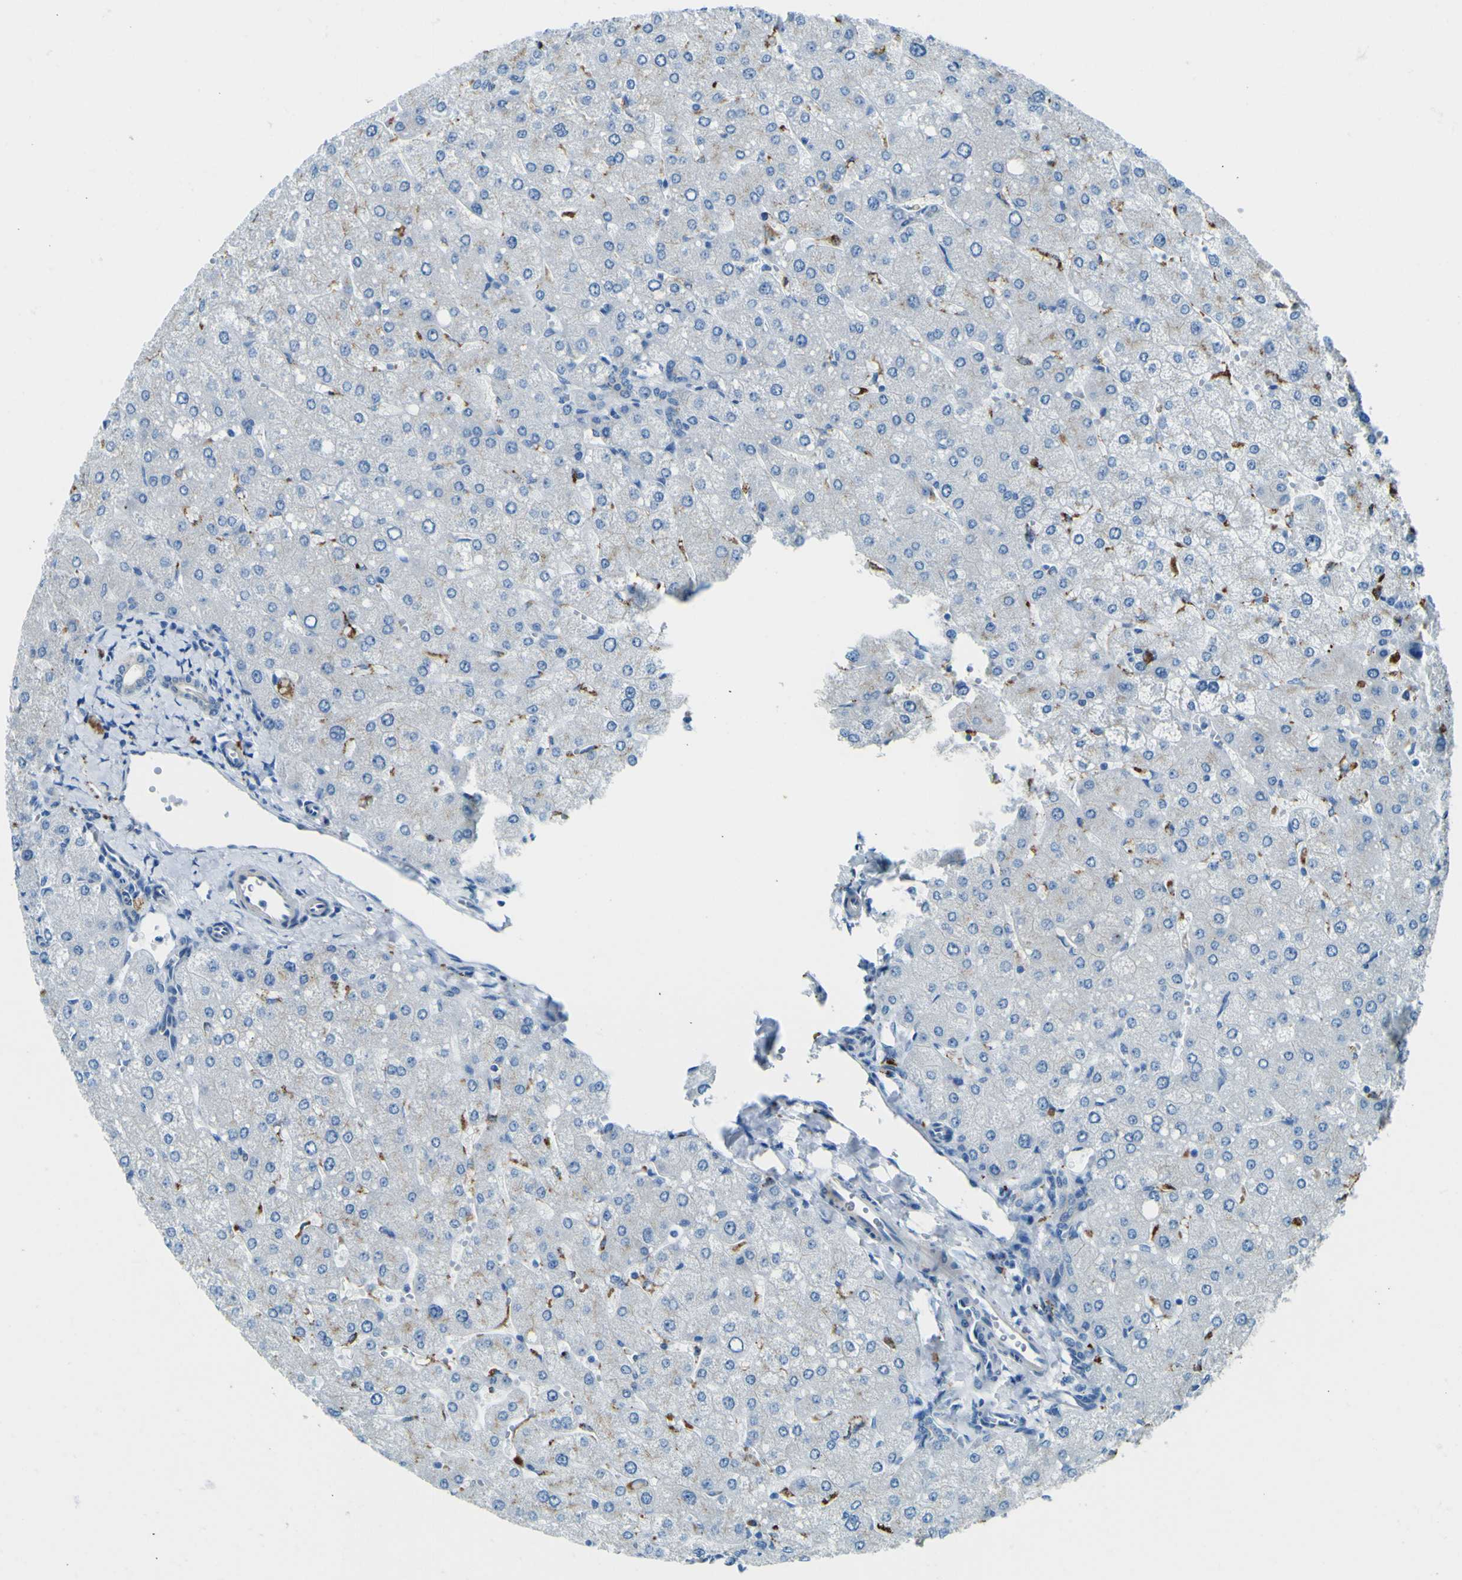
{"staining": {"intensity": "negative", "quantity": "none", "location": "none"}, "tissue": "liver", "cell_type": "Cholangiocytes", "image_type": "normal", "snomed": [{"axis": "morphology", "description": "Normal tissue, NOS"}, {"axis": "topography", "description": "Liver"}], "caption": "Immunohistochemistry (IHC) of unremarkable human liver shows no staining in cholangiocytes.", "gene": "PDE9A", "patient": {"sex": "male", "age": 55}}